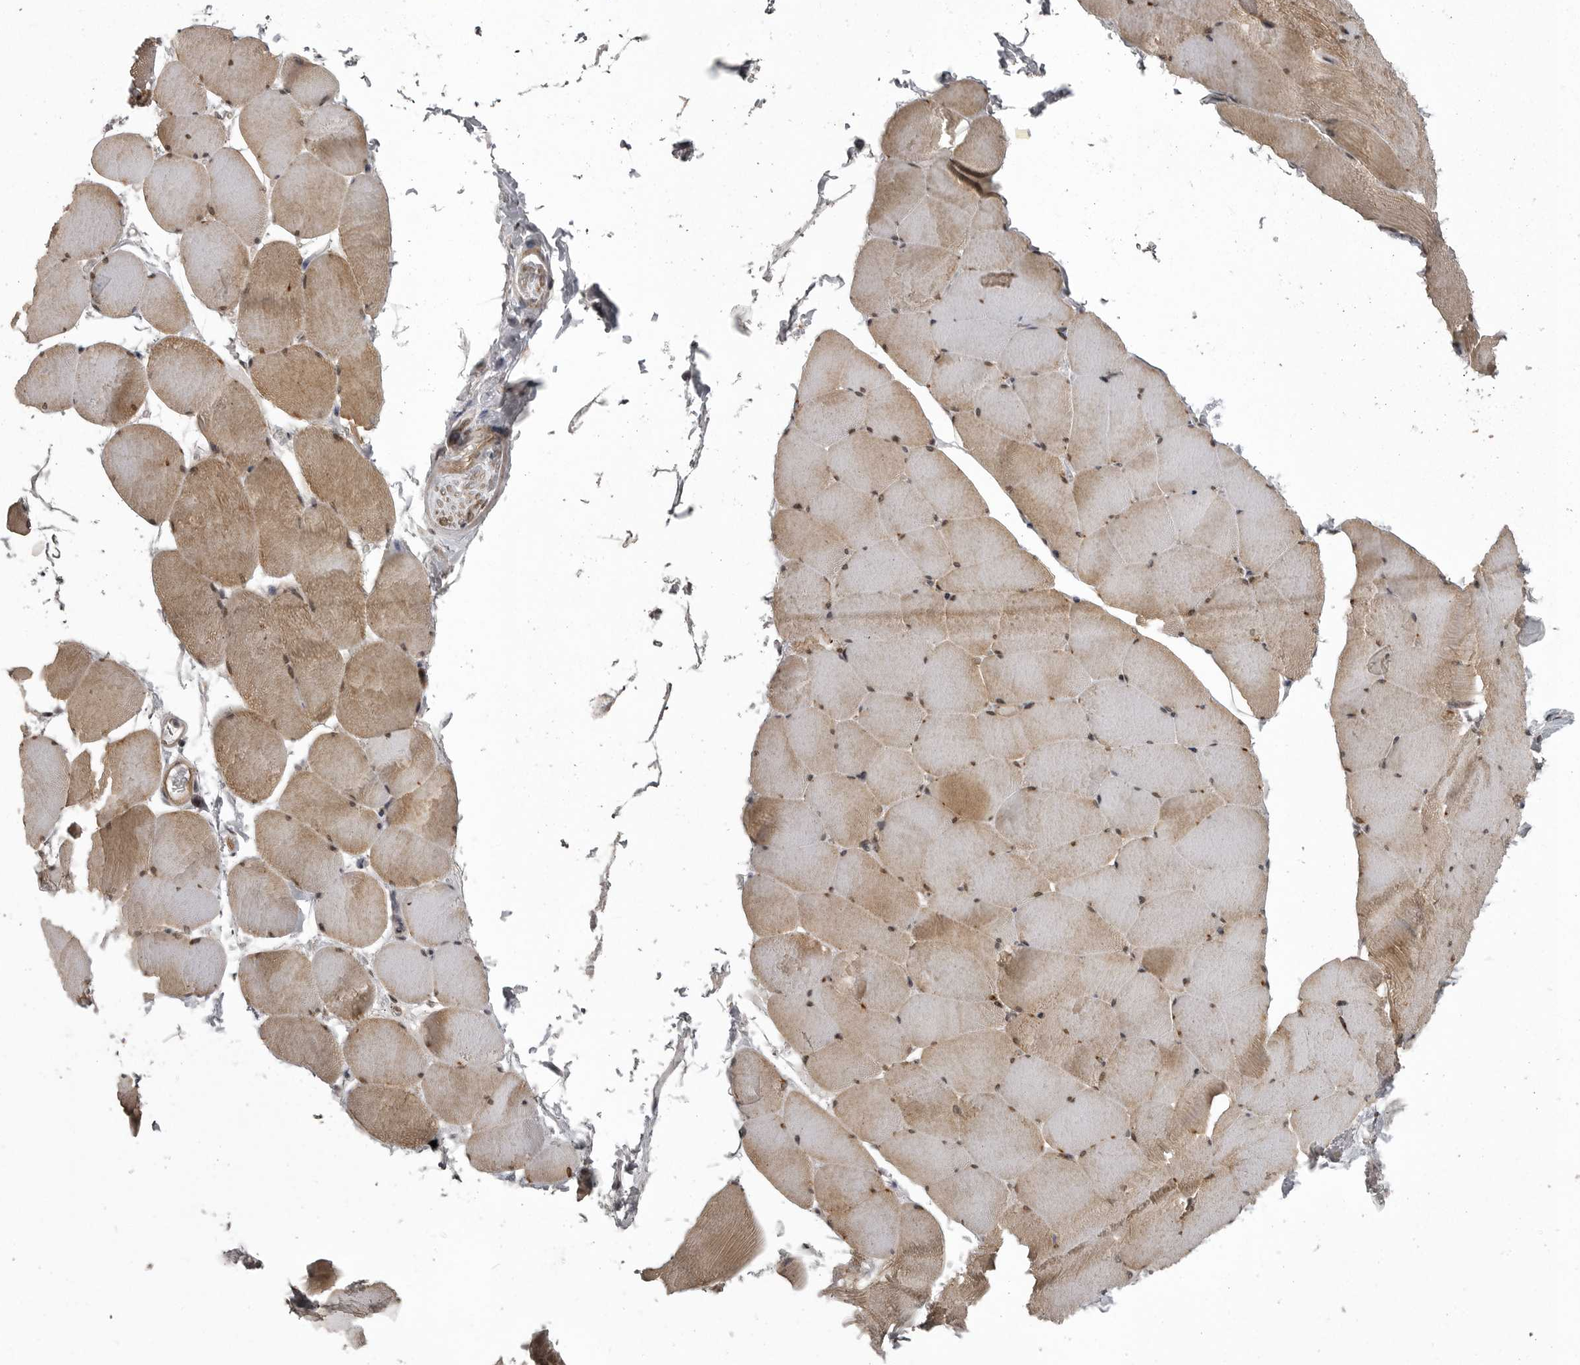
{"staining": {"intensity": "moderate", "quantity": ">75%", "location": "cytoplasmic/membranous"}, "tissue": "skeletal muscle", "cell_type": "Myocytes", "image_type": "normal", "snomed": [{"axis": "morphology", "description": "Normal tissue, NOS"}, {"axis": "topography", "description": "Skeletal muscle"}], "caption": "This photomicrograph reveals immunohistochemistry staining of benign skeletal muscle, with medium moderate cytoplasmic/membranous positivity in approximately >75% of myocytes.", "gene": "SNX16", "patient": {"sex": "male", "age": 62}}